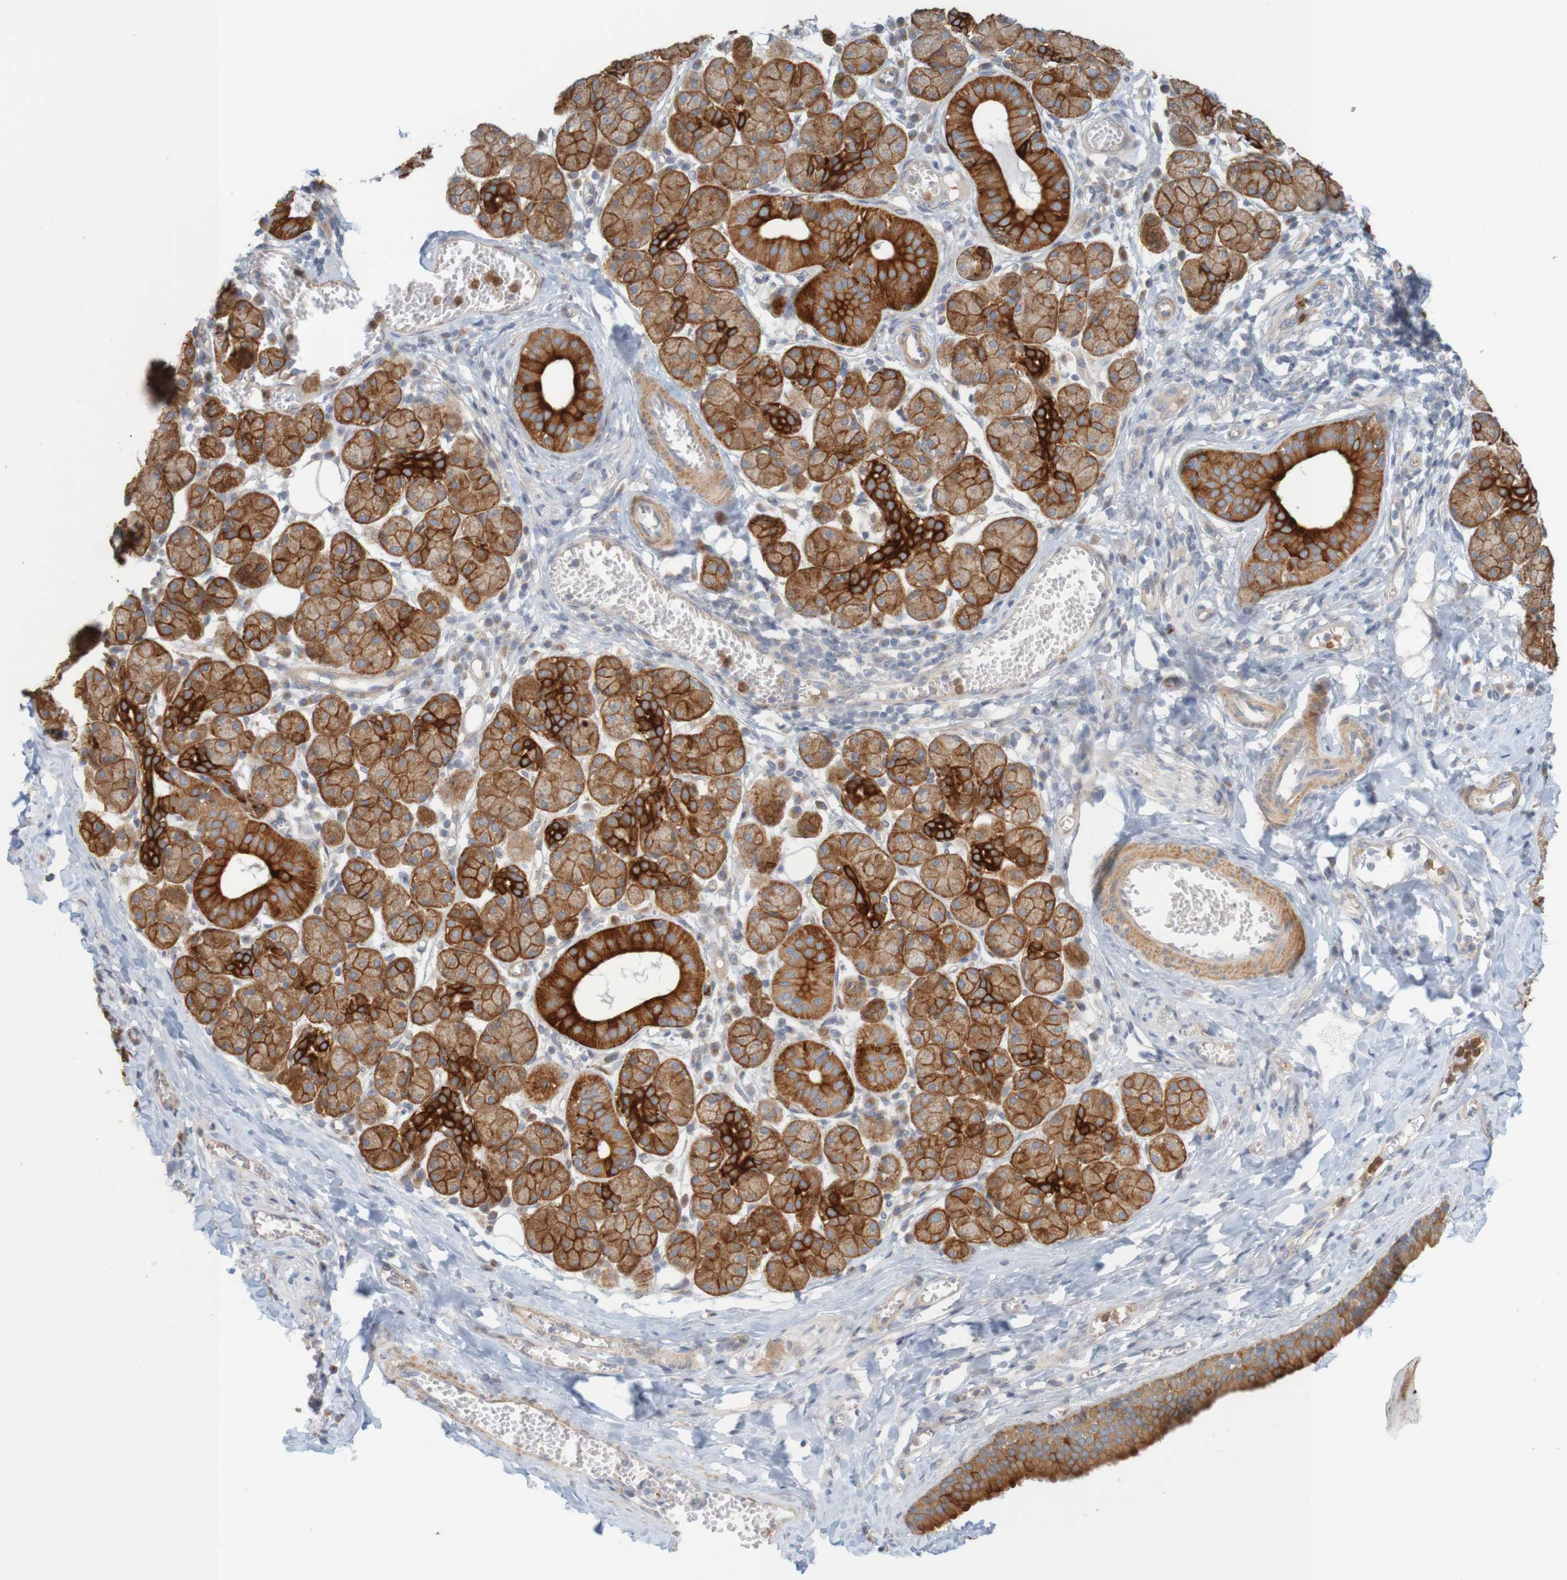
{"staining": {"intensity": "moderate", "quantity": ">75%", "location": "cytoplasmic/membranous"}, "tissue": "salivary gland", "cell_type": "Glandular cells", "image_type": "normal", "snomed": [{"axis": "morphology", "description": "Normal tissue, NOS"}, {"axis": "morphology", "description": "Inflammation, NOS"}, {"axis": "topography", "description": "Lymph node"}, {"axis": "topography", "description": "Salivary gland"}], "caption": "A photomicrograph of human salivary gland stained for a protein reveals moderate cytoplasmic/membranous brown staining in glandular cells. (DAB = brown stain, brightfield microscopy at high magnification).", "gene": "KRT23", "patient": {"sex": "male", "age": 3}}